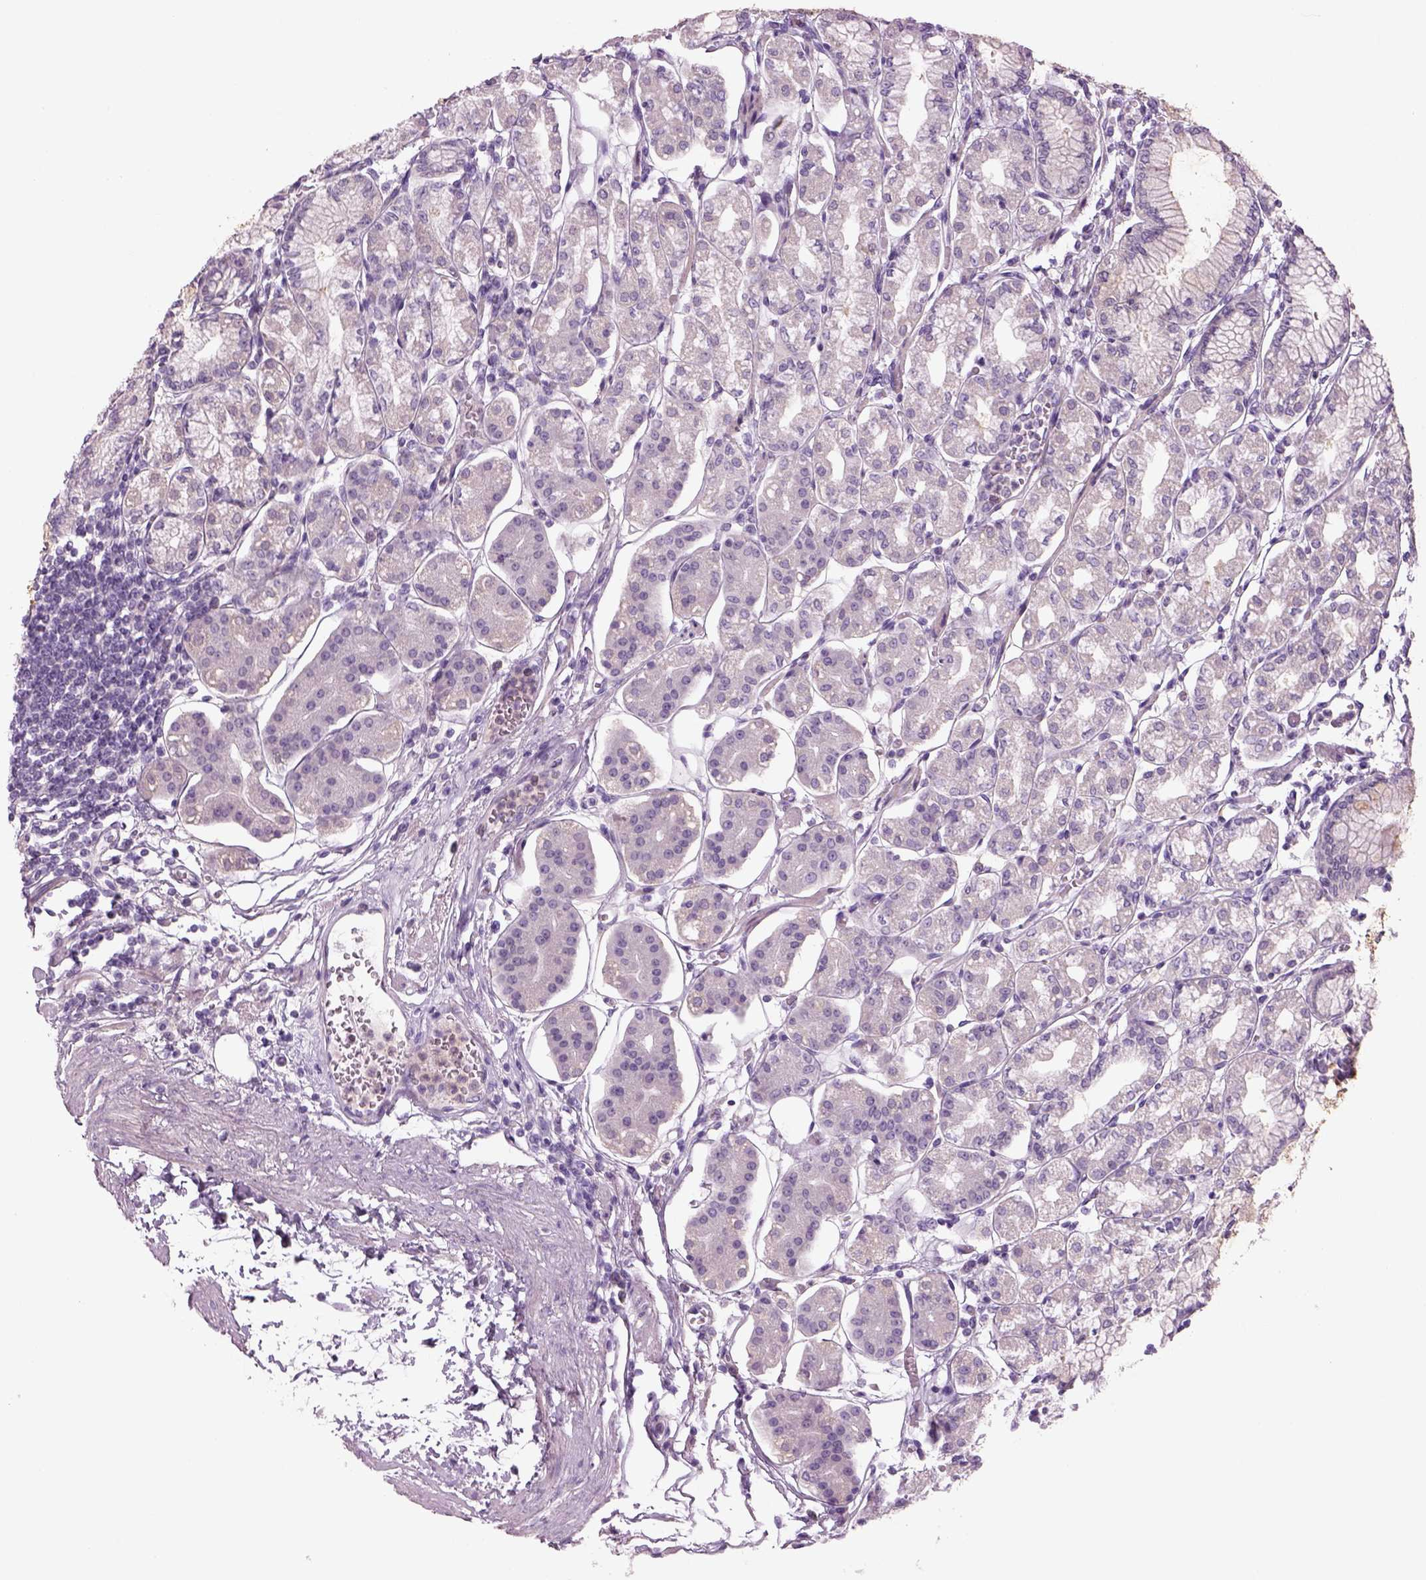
{"staining": {"intensity": "negative", "quantity": "none", "location": "none"}, "tissue": "stomach", "cell_type": "Glandular cells", "image_type": "normal", "snomed": [{"axis": "morphology", "description": "Normal tissue, NOS"}, {"axis": "topography", "description": "Skeletal muscle"}, {"axis": "topography", "description": "Stomach"}], "caption": "Micrograph shows no protein positivity in glandular cells of normal stomach. The staining was performed using DAB to visualize the protein expression in brown, while the nuclei were stained in blue with hematoxylin (Magnification: 20x).", "gene": "MDH1B", "patient": {"sex": "female", "age": 57}}